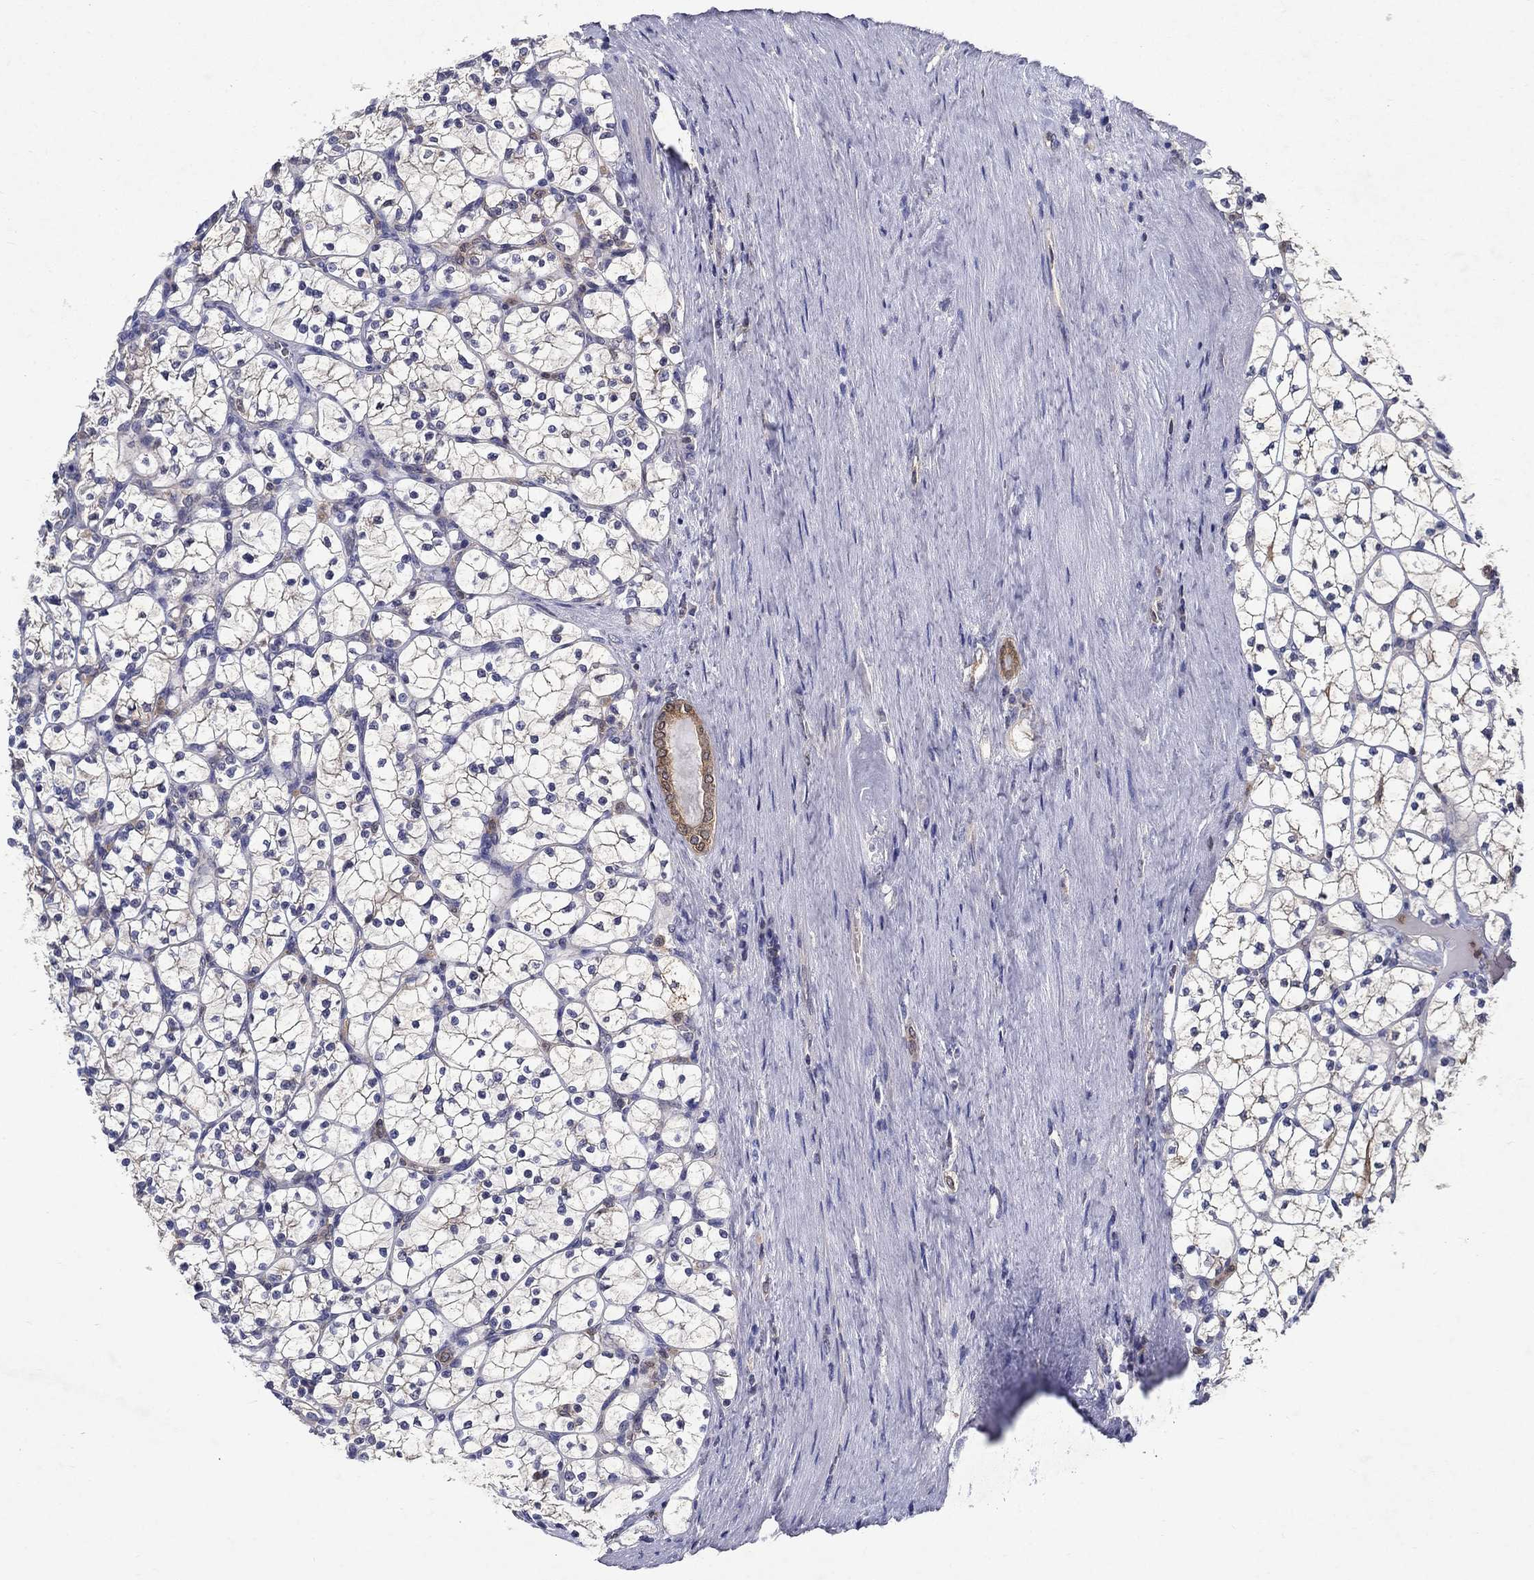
{"staining": {"intensity": "negative", "quantity": "none", "location": "none"}, "tissue": "renal cancer", "cell_type": "Tumor cells", "image_type": "cancer", "snomed": [{"axis": "morphology", "description": "Adenocarcinoma, NOS"}, {"axis": "topography", "description": "Kidney"}], "caption": "Protein analysis of renal cancer (adenocarcinoma) reveals no significant positivity in tumor cells. (Stains: DAB IHC with hematoxylin counter stain, Microscopy: brightfield microscopy at high magnification).", "gene": "GLTP", "patient": {"sex": "female", "age": 89}}